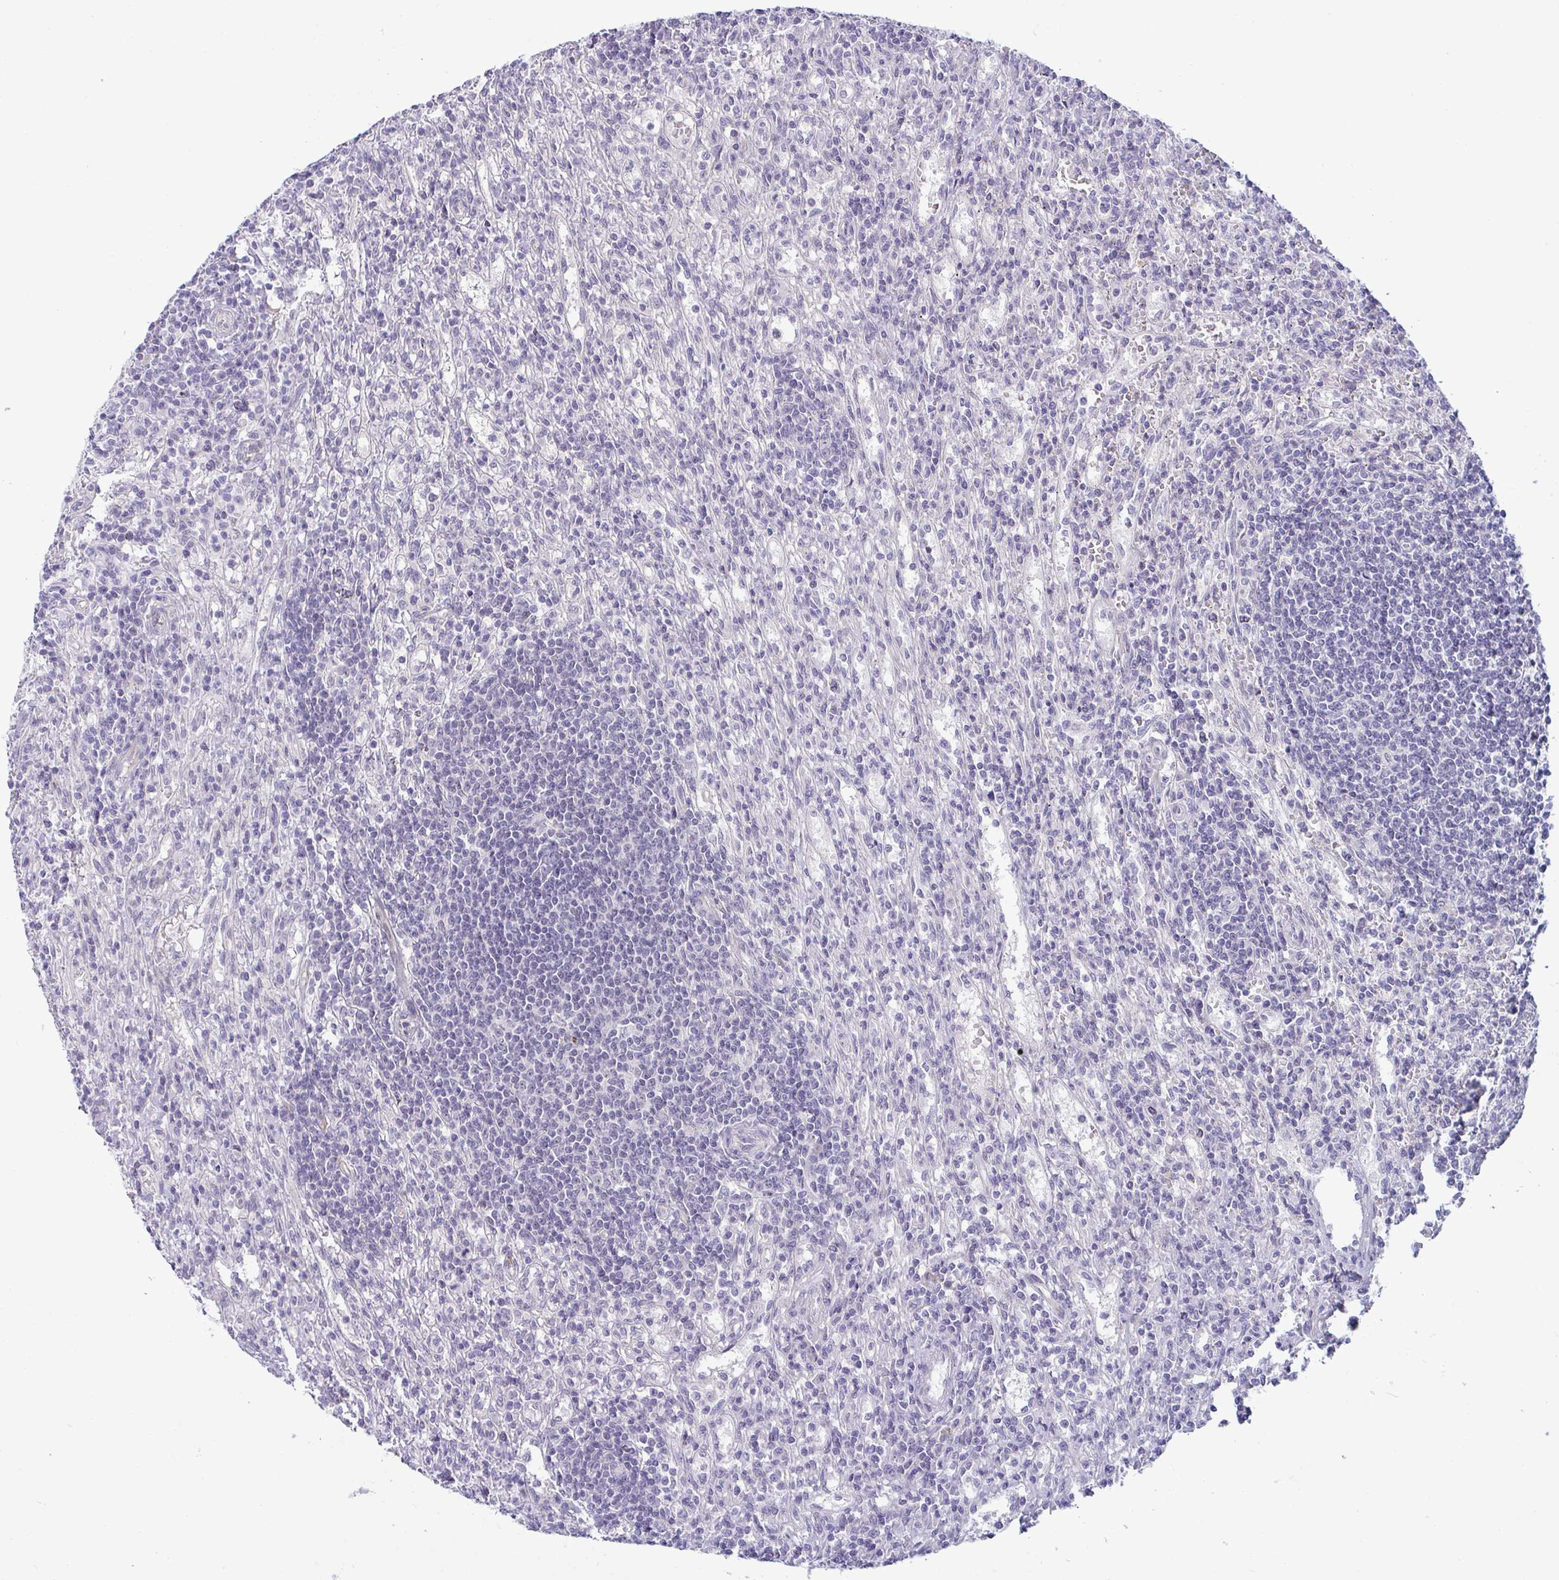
{"staining": {"intensity": "negative", "quantity": "none", "location": "none"}, "tissue": "lymphoma", "cell_type": "Tumor cells", "image_type": "cancer", "snomed": [{"axis": "morphology", "description": "Malignant lymphoma, non-Hodgkin's type, Low grade"}, {"axis": "topography", "description": "Spleen"}], "caption": "This is an immunohistochemistry photomicrograph of lymphoma. There is no expression in tumor cells.", "gene": "GSTM1", "patient": {"sex": "male", "age": 76}}